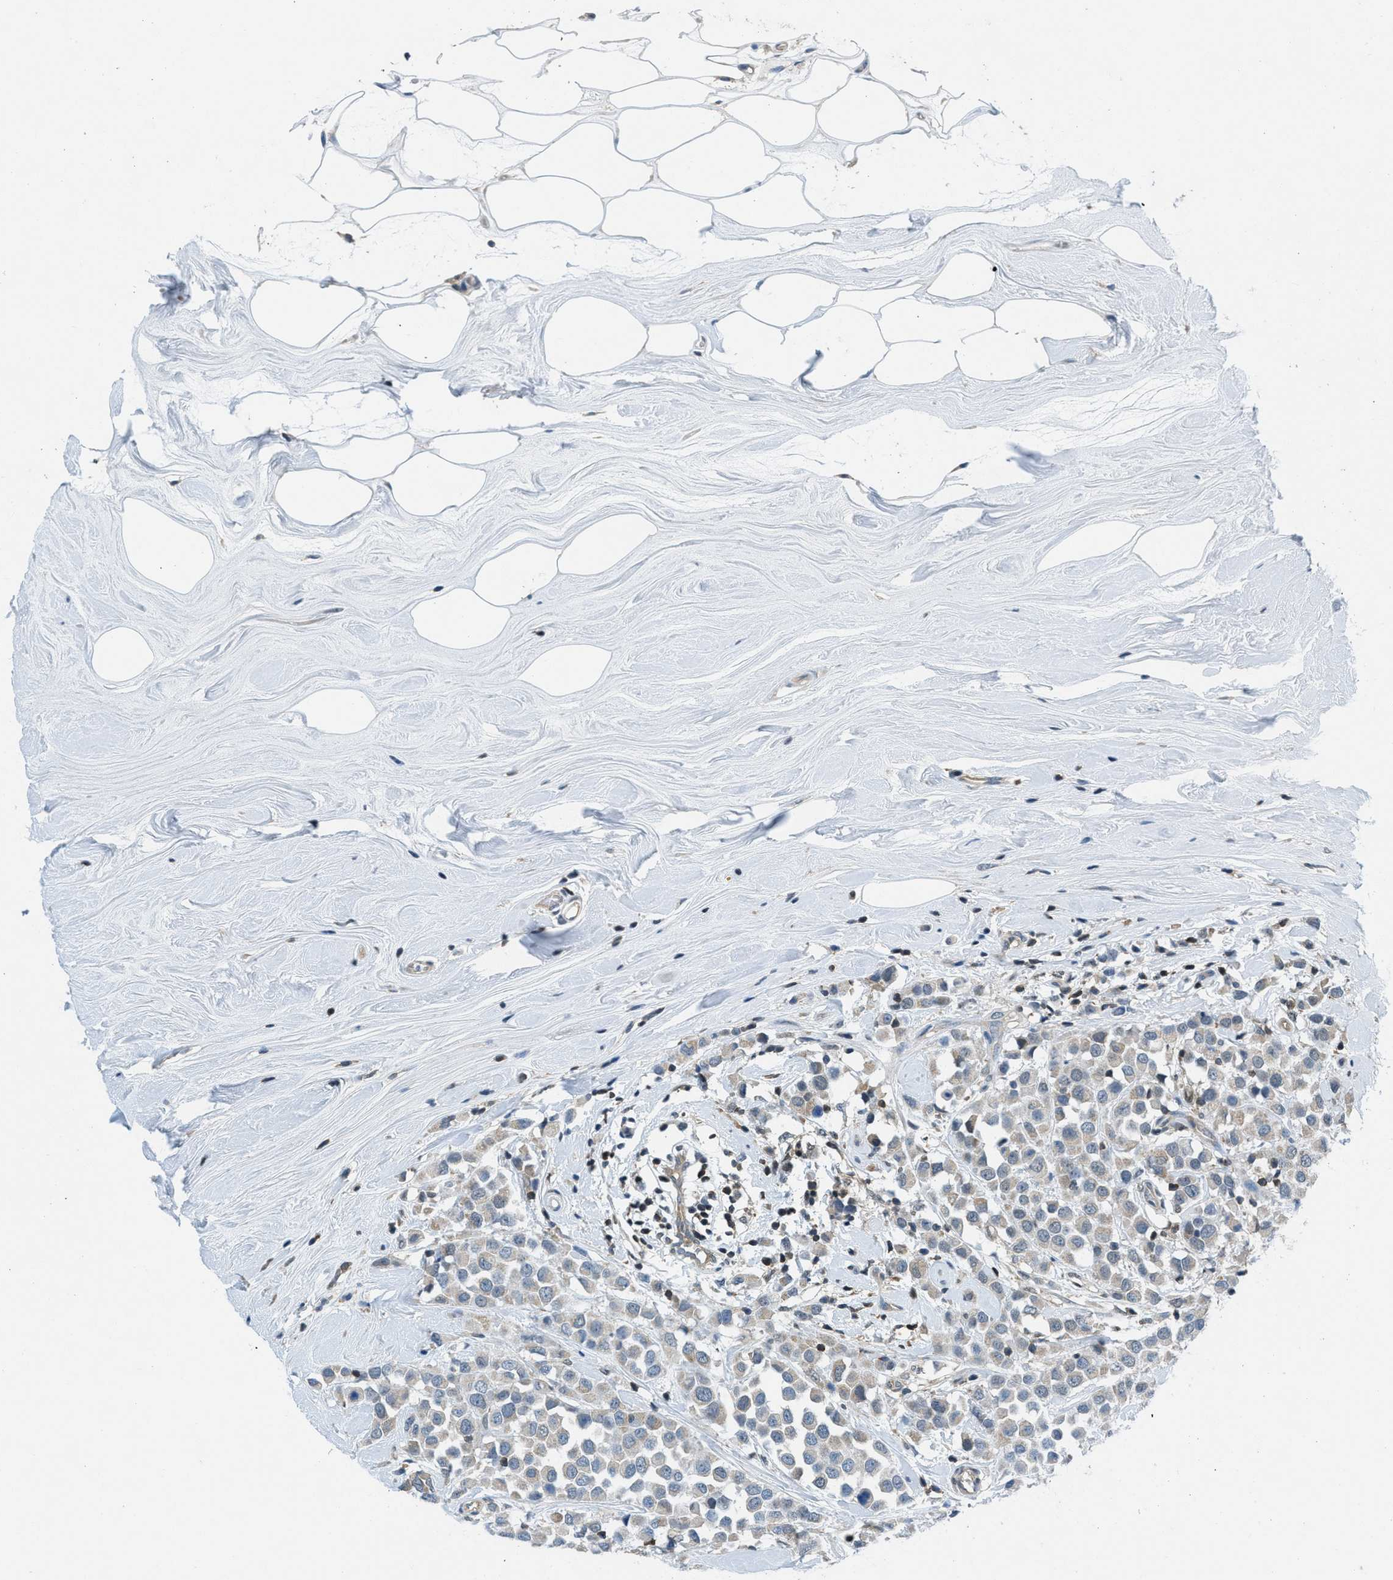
{"staining": {"intensity": "weak", "quantity": "<25%", "location": "cytoplasmic/membranous"}, "tissue": "breast cancer", "cell_type": "Tumor cells", "image_type": "cancer", "snomed": [{"axis": "morphology", "description": "Duct carcinoma"}, {"axis": "topography", "description": "Breast"}], "caption": "A photomicrograph of breast cancer (invasive ductal carcinoma) stained for a protein demonstrates no brown staining in tumor cells.", "gene": "PIP5K1C", "patient": {"sex": "female", "age": 61}}